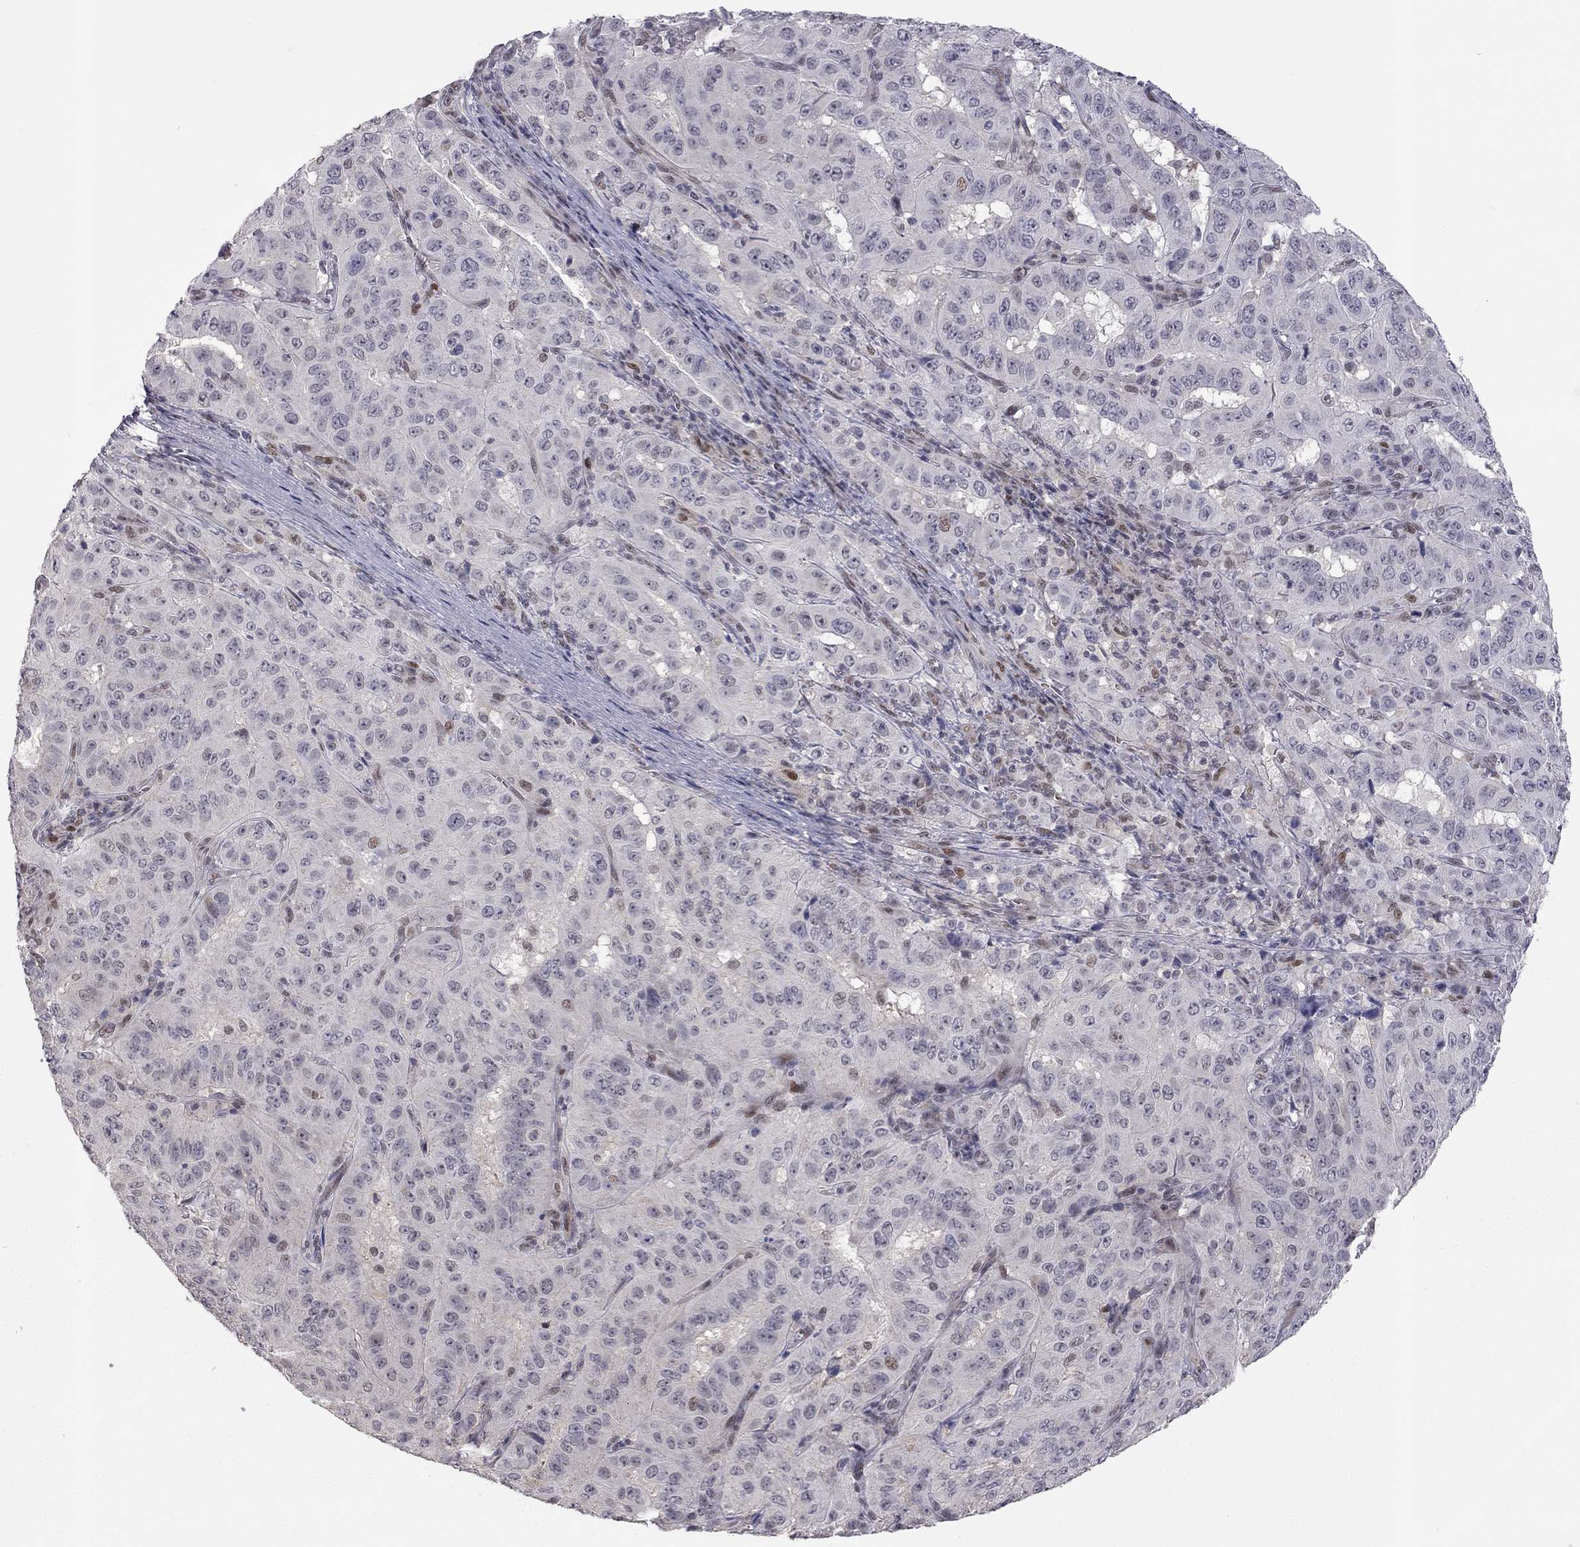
{"staining": {"intensity": "negative", "quantity": "none", "location": "none"}, "tissue": "pancreatic cancer", "cell_type": "Tumor cells", "image_type": "cancer", "snomed": [{"axis": "morphology", "description": "Adenocarcinoma, NOS"}, {"axis": "topography", "description": "Pancreas"}], "caption": "Tumor cells are negative for protein expression in human pancreatic cancer (adenocarcinoma).", "gene": "MC3R", "patient": {"sex": "male", "age": 63}}